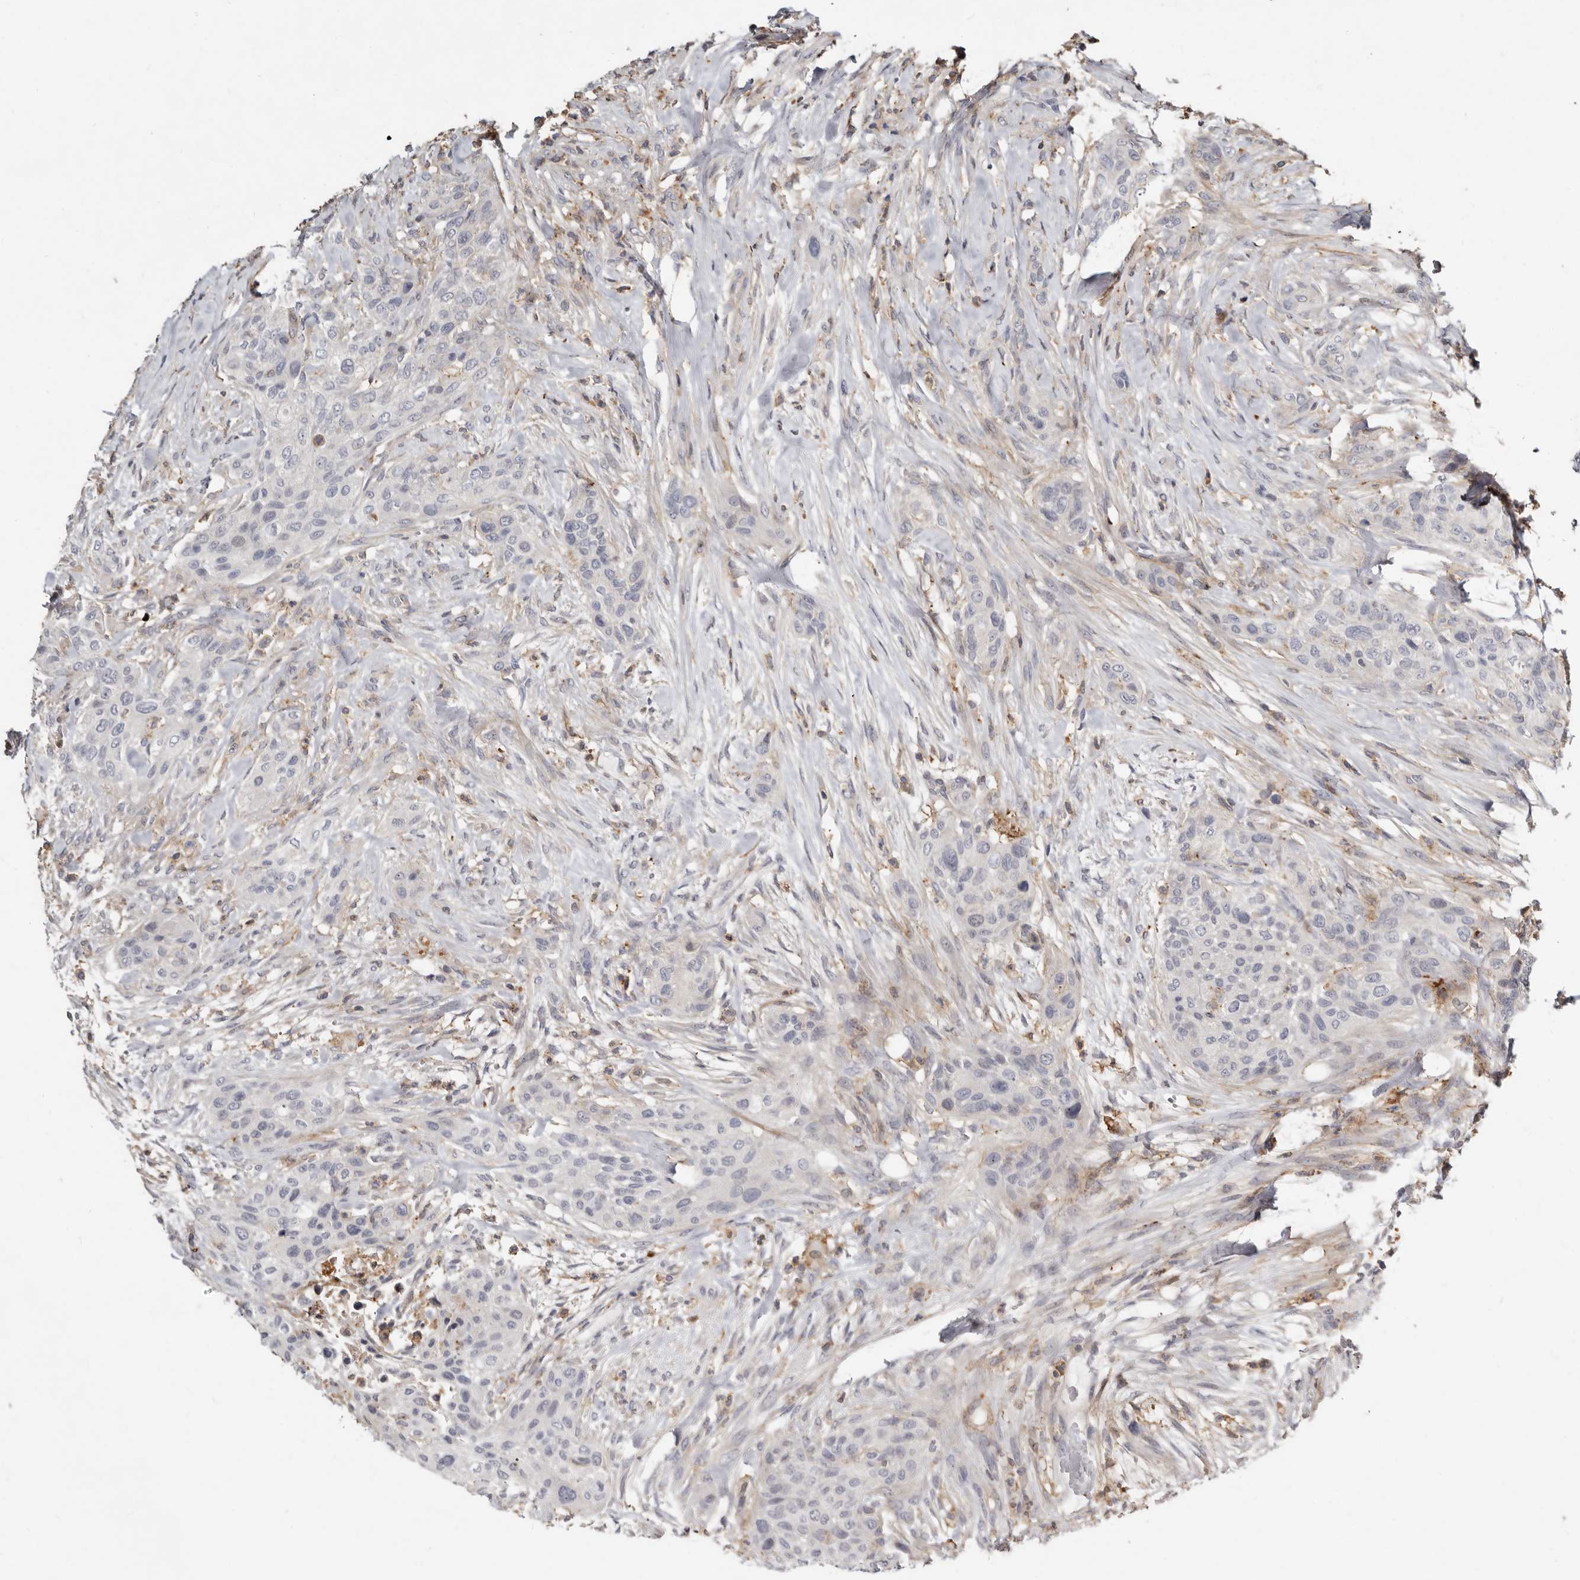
{"staining": {"intensity": "negative", "quantity": "none", "location": "none"}, "tissue": "urothelial cancer", "cell_type": "Tumor cells", "image_type": "cancer", "snomed": [{"axis": "morphology", "description": "Urothelial carcinoma, High grade"}, {"axis": "topography", "description": "Urinary bladder"}], "caption": "This is an IHC image of human urothelial carcinoma (high-grade). There is no staining in tumor cells.", "gene": "KIF26B", "patient": {"sex": "male", "age": 35}}